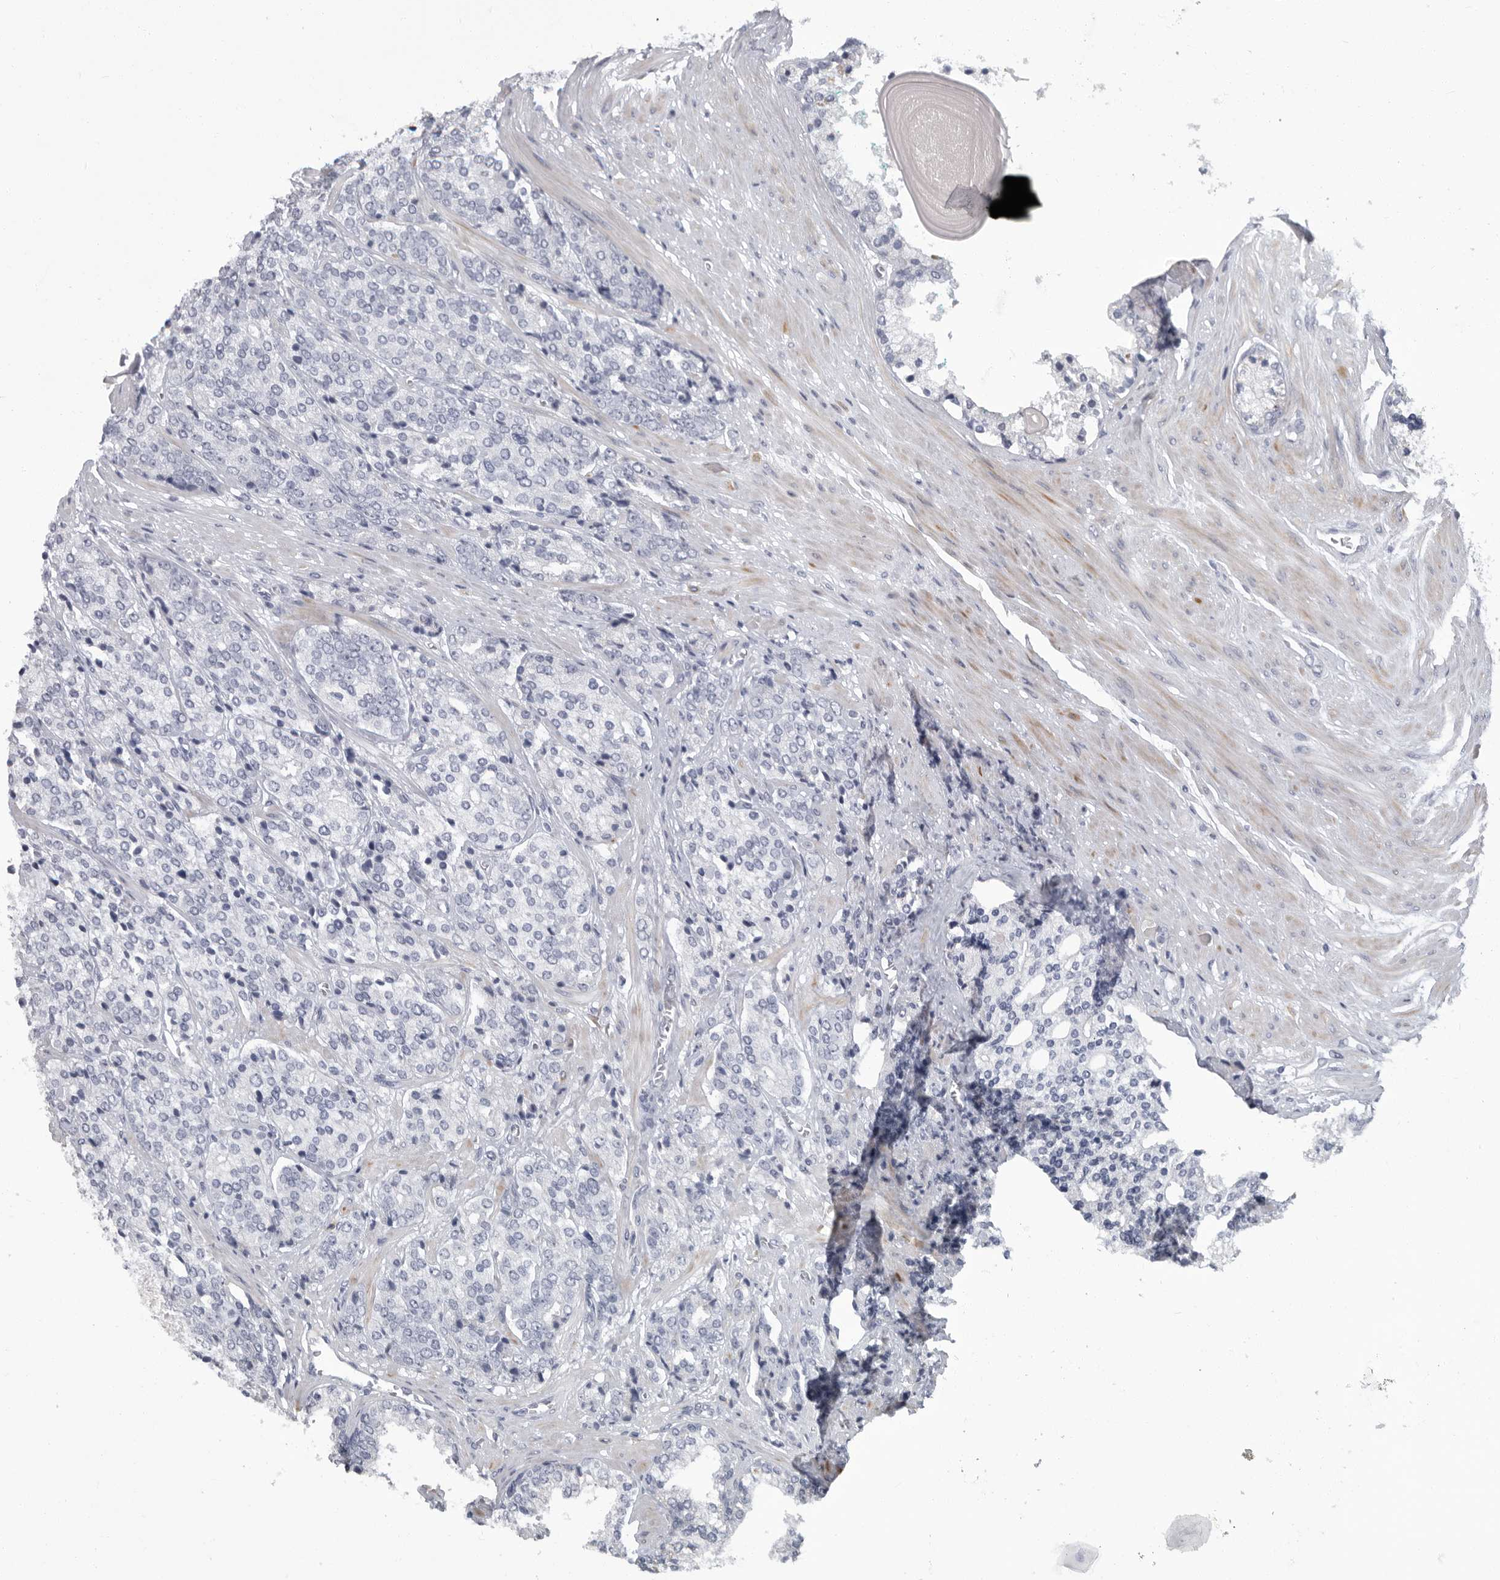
{"staining": {"intensity": "negative", "quantity": "none", "location": "none"}, "tissue": "prostate cancer", "cell_type": "Tumor cells", "image_type": "cancer", "snomed": [{"axis": "morphology", "description": "Adenocarcinoma, High grade"}, {"axis": "topography", "description": "Prostate"}], "caption": "The immunohistochemistry (IHC) micrograph has no significant expression in tumor cells of prostate adenocarcinoma (high-grade) tissue.", "gene": "SLC25A39", "patient": {"sex": "male", "age": 71}}